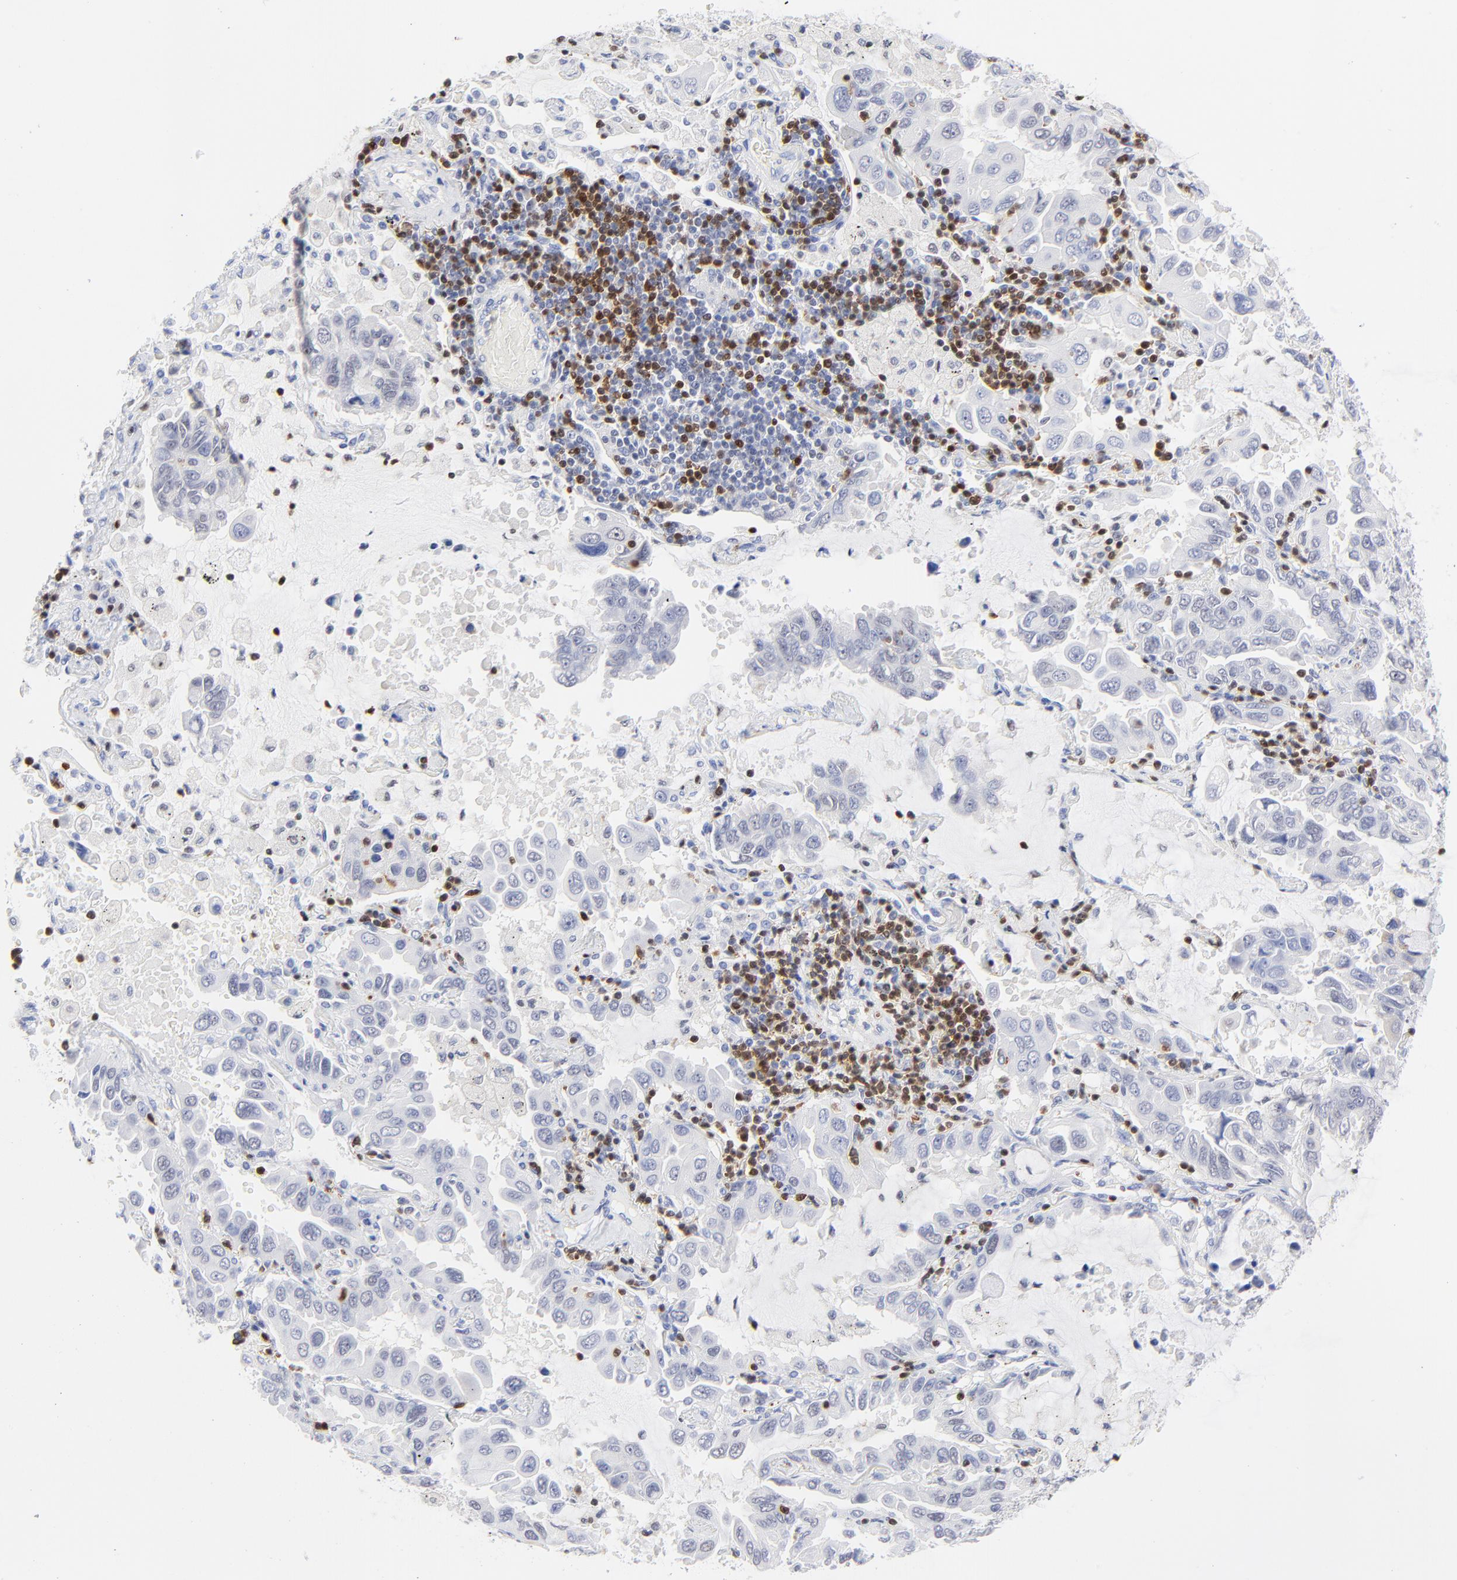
{"staining": {"intensity": "negative", "quantity": "none", "location": "none"}, "tissue": "lung cancer", "cell_type": "Tumor cells", "image_type": "cancer", "snomed": [{"axis": "morphology", "description": "Adenocarcinoma, NOS"}, {"axis": "topography", "description": "Lung"}], "caption": "Human adenocarcinoma (lung) stained for a protein using IHC reveals no expression in tumor cells.", "gene": "ZAP70", "patient": {"sex": "male", "age": 64}}